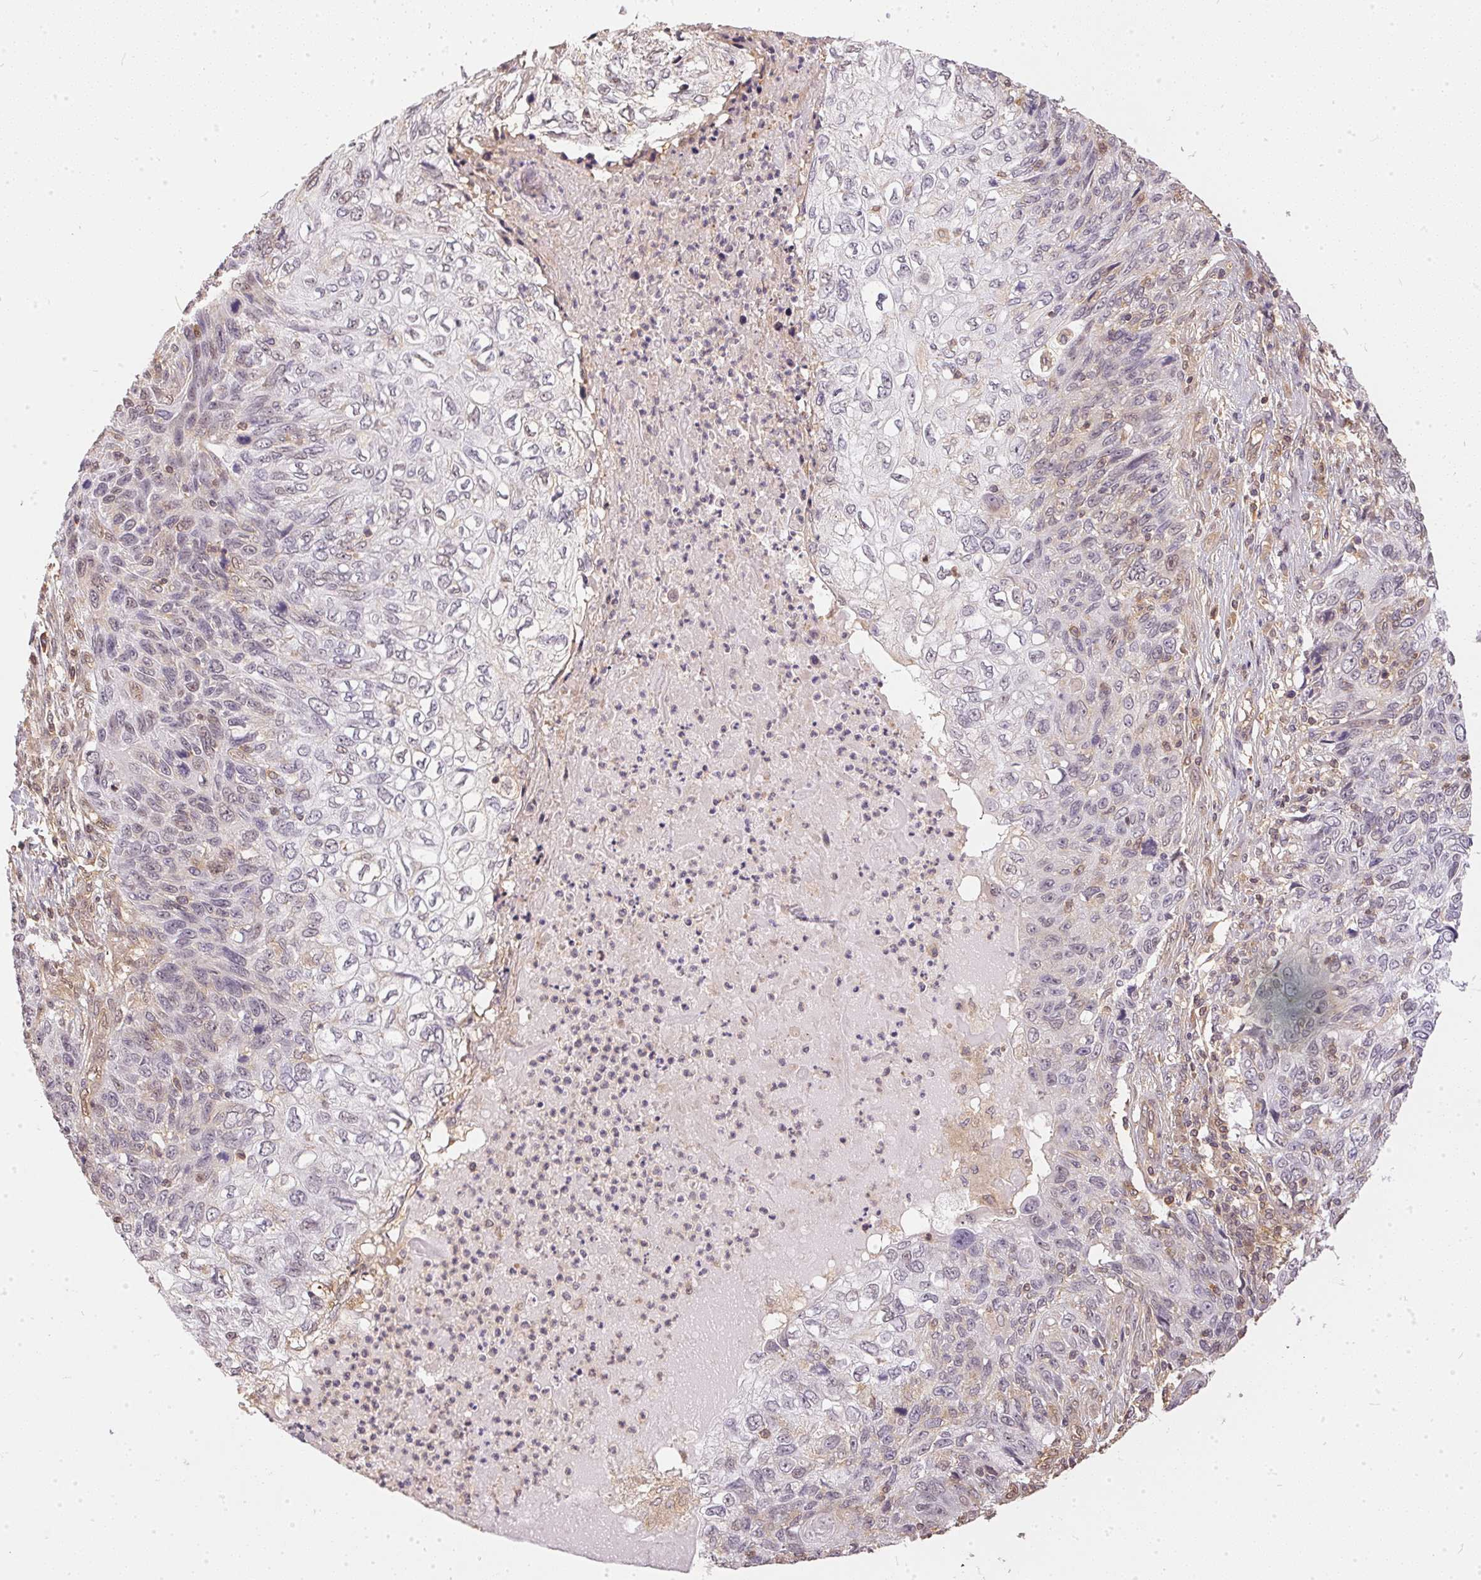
{"staining": {"intensity": "weak", "quantity": "<25%", "location": "cytoplasmic/membranous"}, "tissue": "skin cancer", "cell_type": "Tumor cells", "image_type": "cancer", "snomed": [{"axis": "morphology", "description": "Squamous cell carcinoma, NOS"}, {"axis": "topography", "description": "Skin"}], "caption": "IHC image of human skin squamous cell carcinoma stained for a protein (brown), which exhibits no expression in tumor cells.", "gene": "BLMH", "patient": {"sex": "male", "age": 92}}